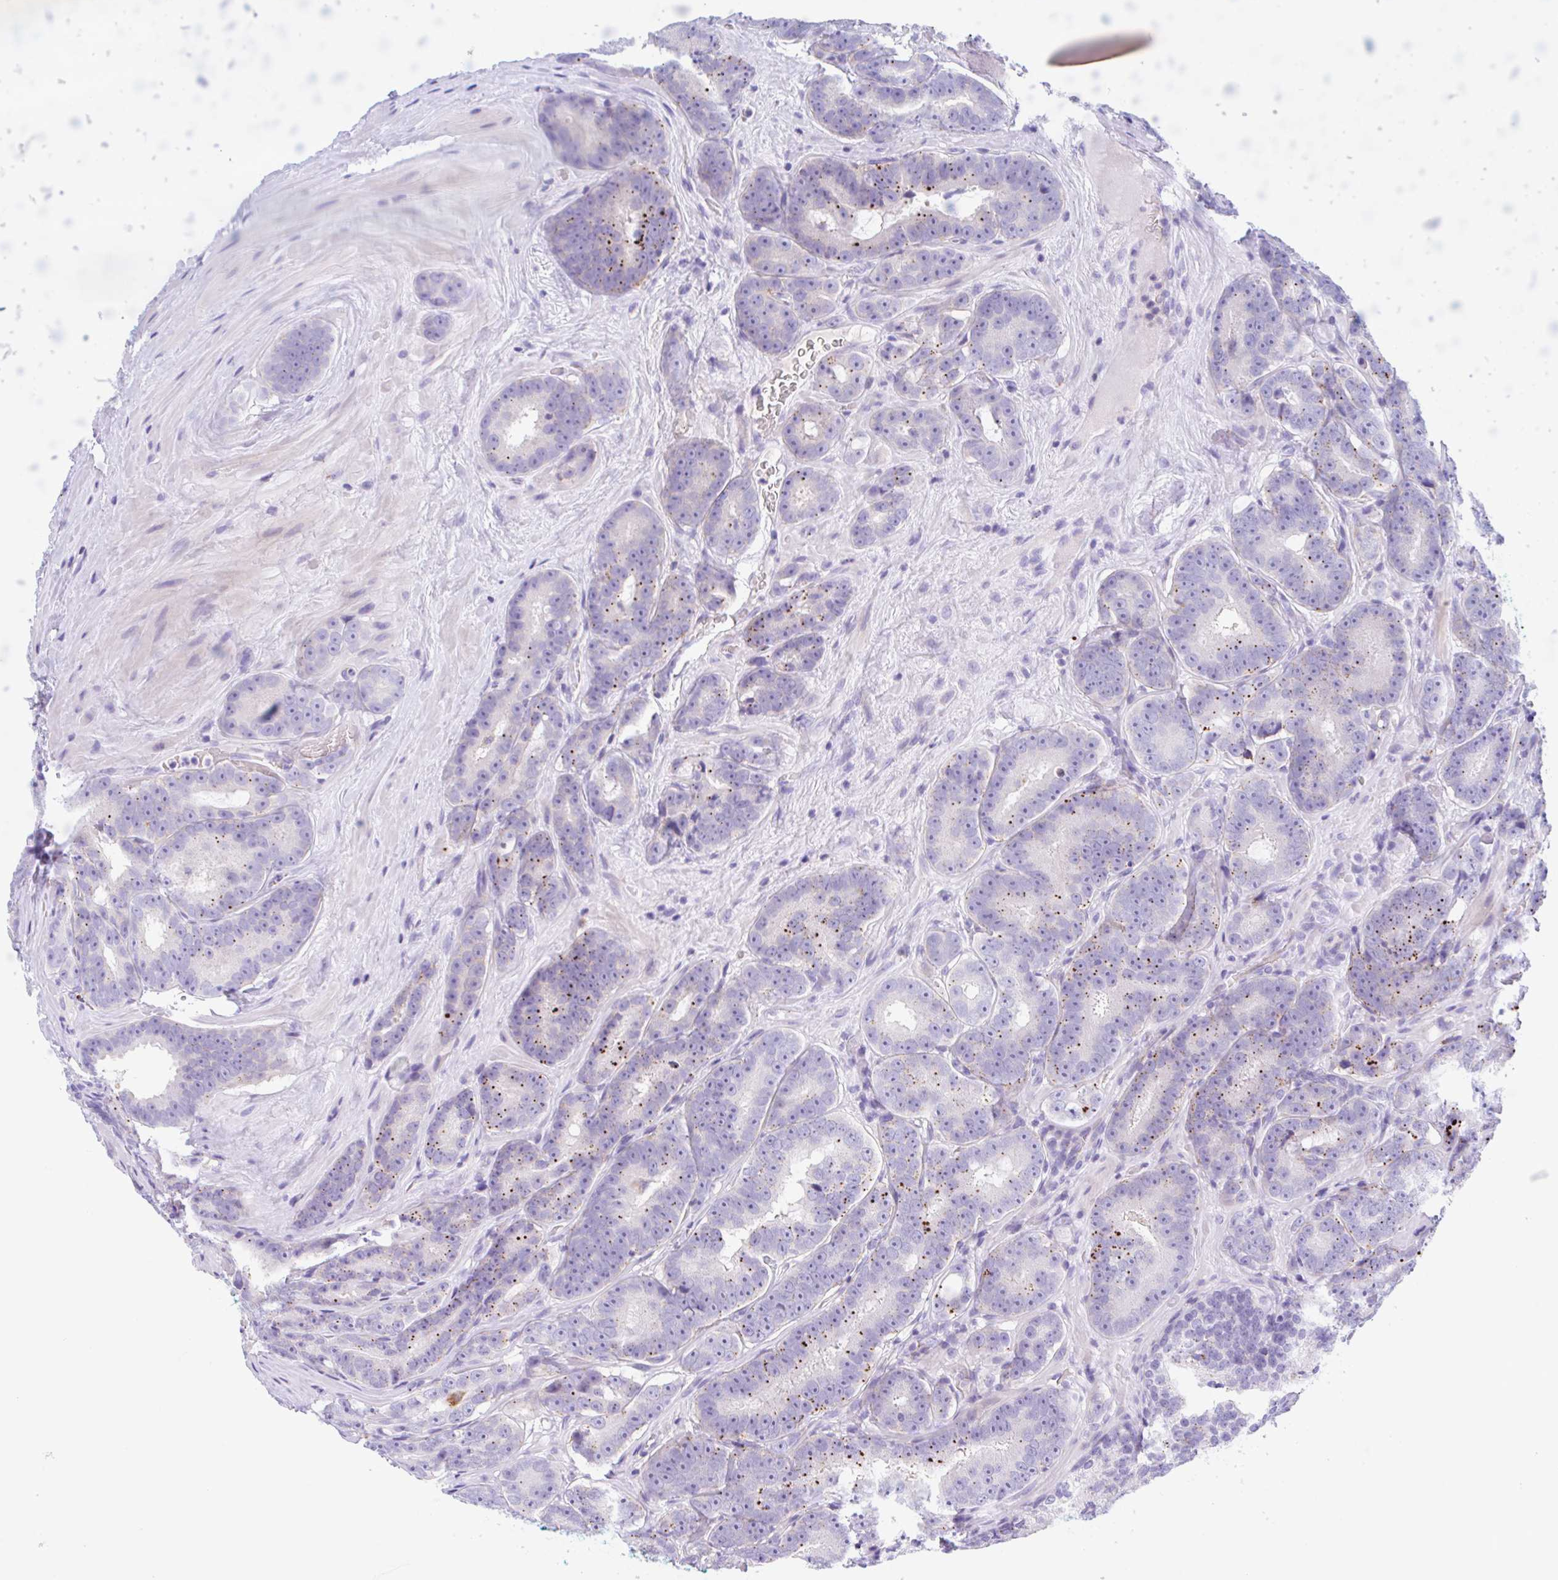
{"staining": {"intensity": "strong", "quantity": "<25%", "location": "cytoplasmic/membranous"}, "tissue": "prostate cancer", "cell_type": "Tumor cells", "image_type": "cancer", "snomed": [{"axis": "morphology", "description": "Adenocarcinoma, Low grade"}, {"axis": "topography", "description": "Prostate"}], "caption": "Adenocarcinoma (low-grade) (prostate) was stained to show a protein in brown. There is medium levels of strong cytoplasmic/membranous expression in approximately <25% of tumor cells.", "gene": "ANKRD9", "patient": {"sex": "male", "age": 62}}